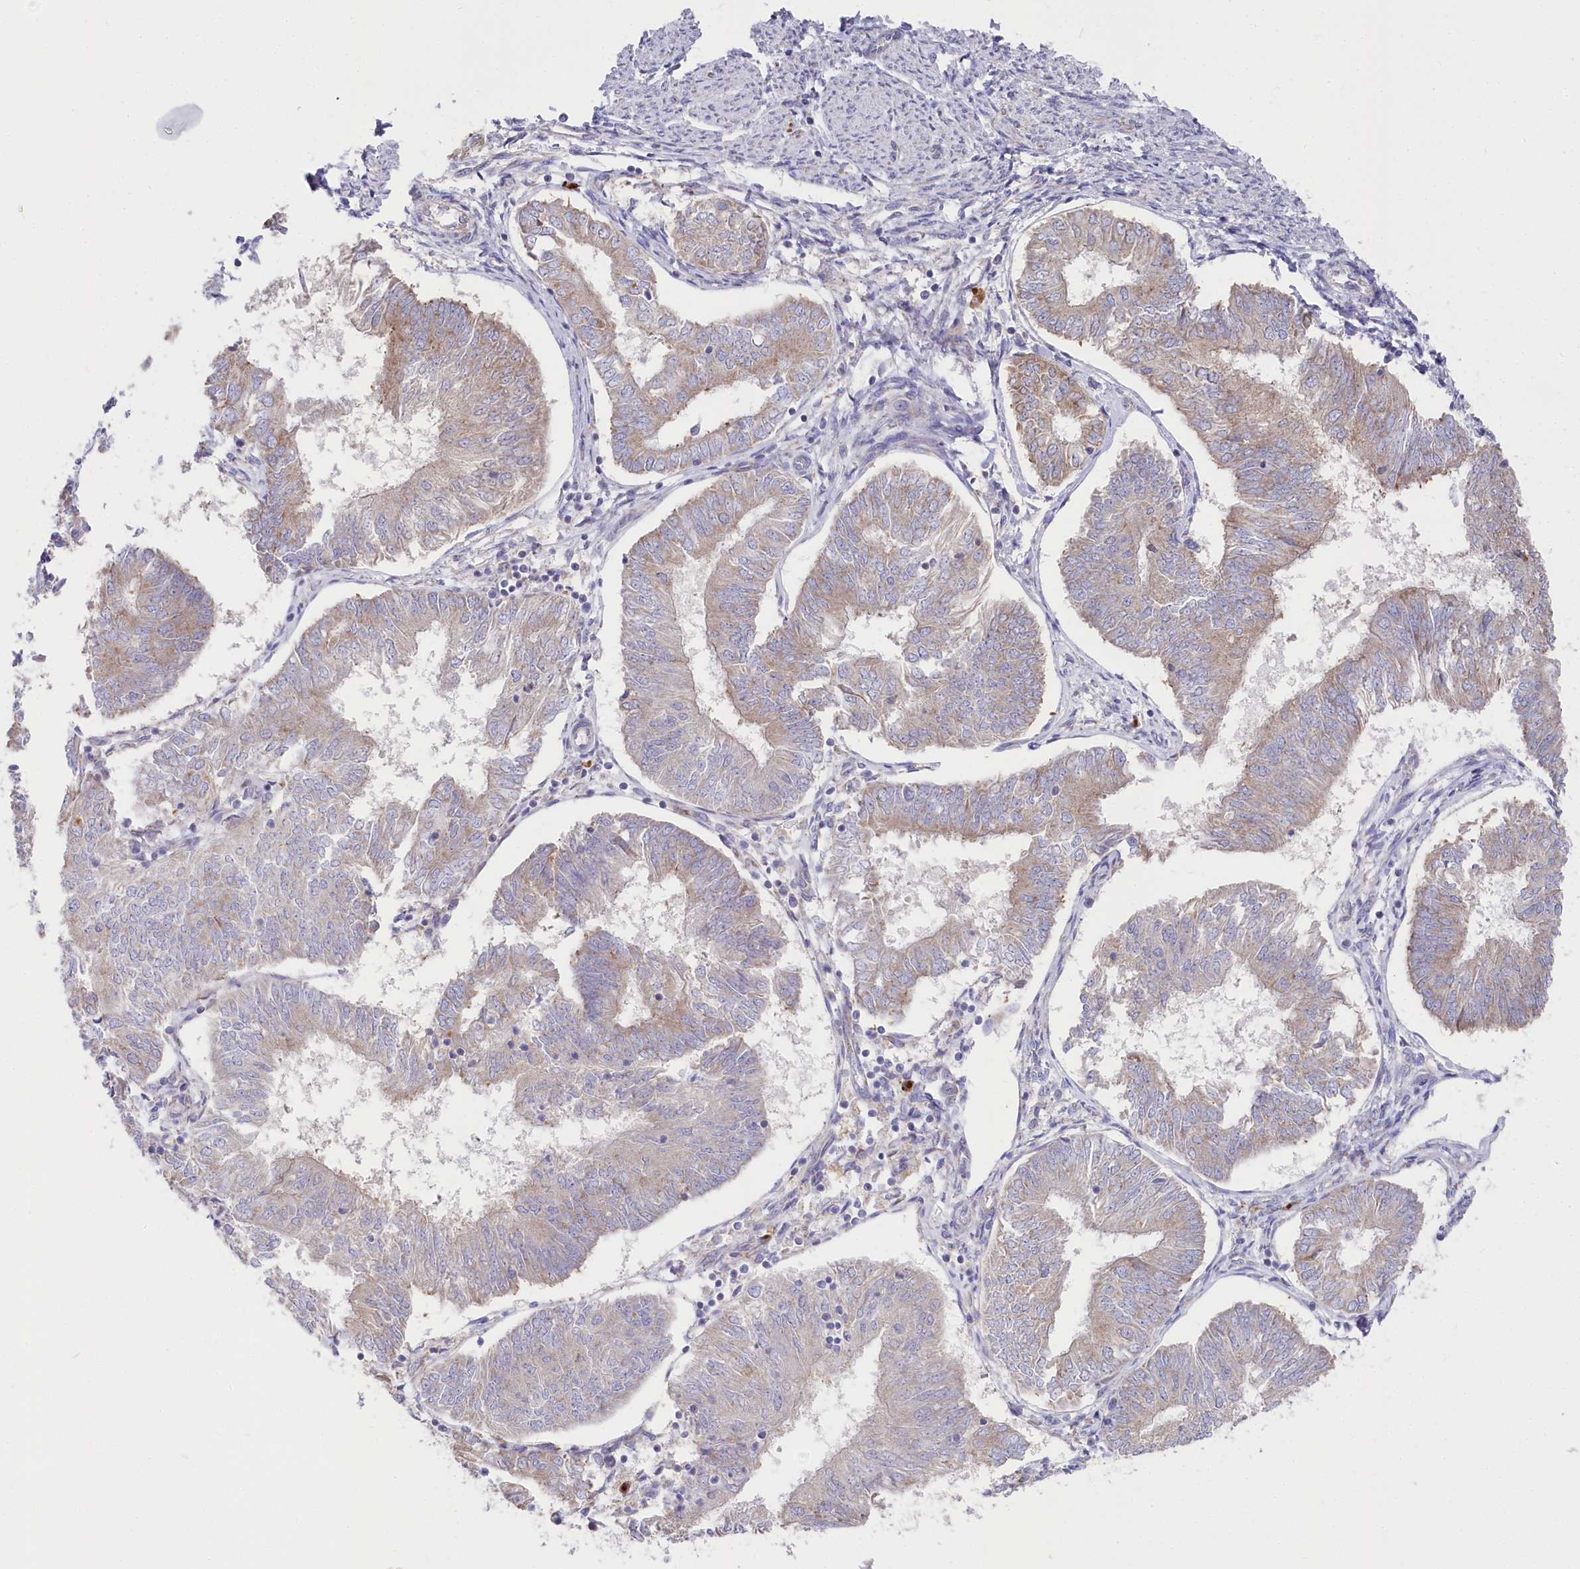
{"staining": {"intensity": "weak", "quantity": ">75%", "location": "cytoplasmic/membranous"}, "tissue": "endometrial cancer", "cell_type": "Tumor cells", "image_type": "cancer", "snomed": [{"axis": "morphology", "description": "Adenocarcinoma, NOS"}, {"axis": "topography", "description": "Endometrium"}], "caption": "Endometrial adenocarcinoma was stained to show a protein in brown. There is low levels of weak cytoplasmic/membranous expression in about >75% of tumor cells.", "gene": "POGLUT1", "patient": {"sex": "female", "age": 58}}